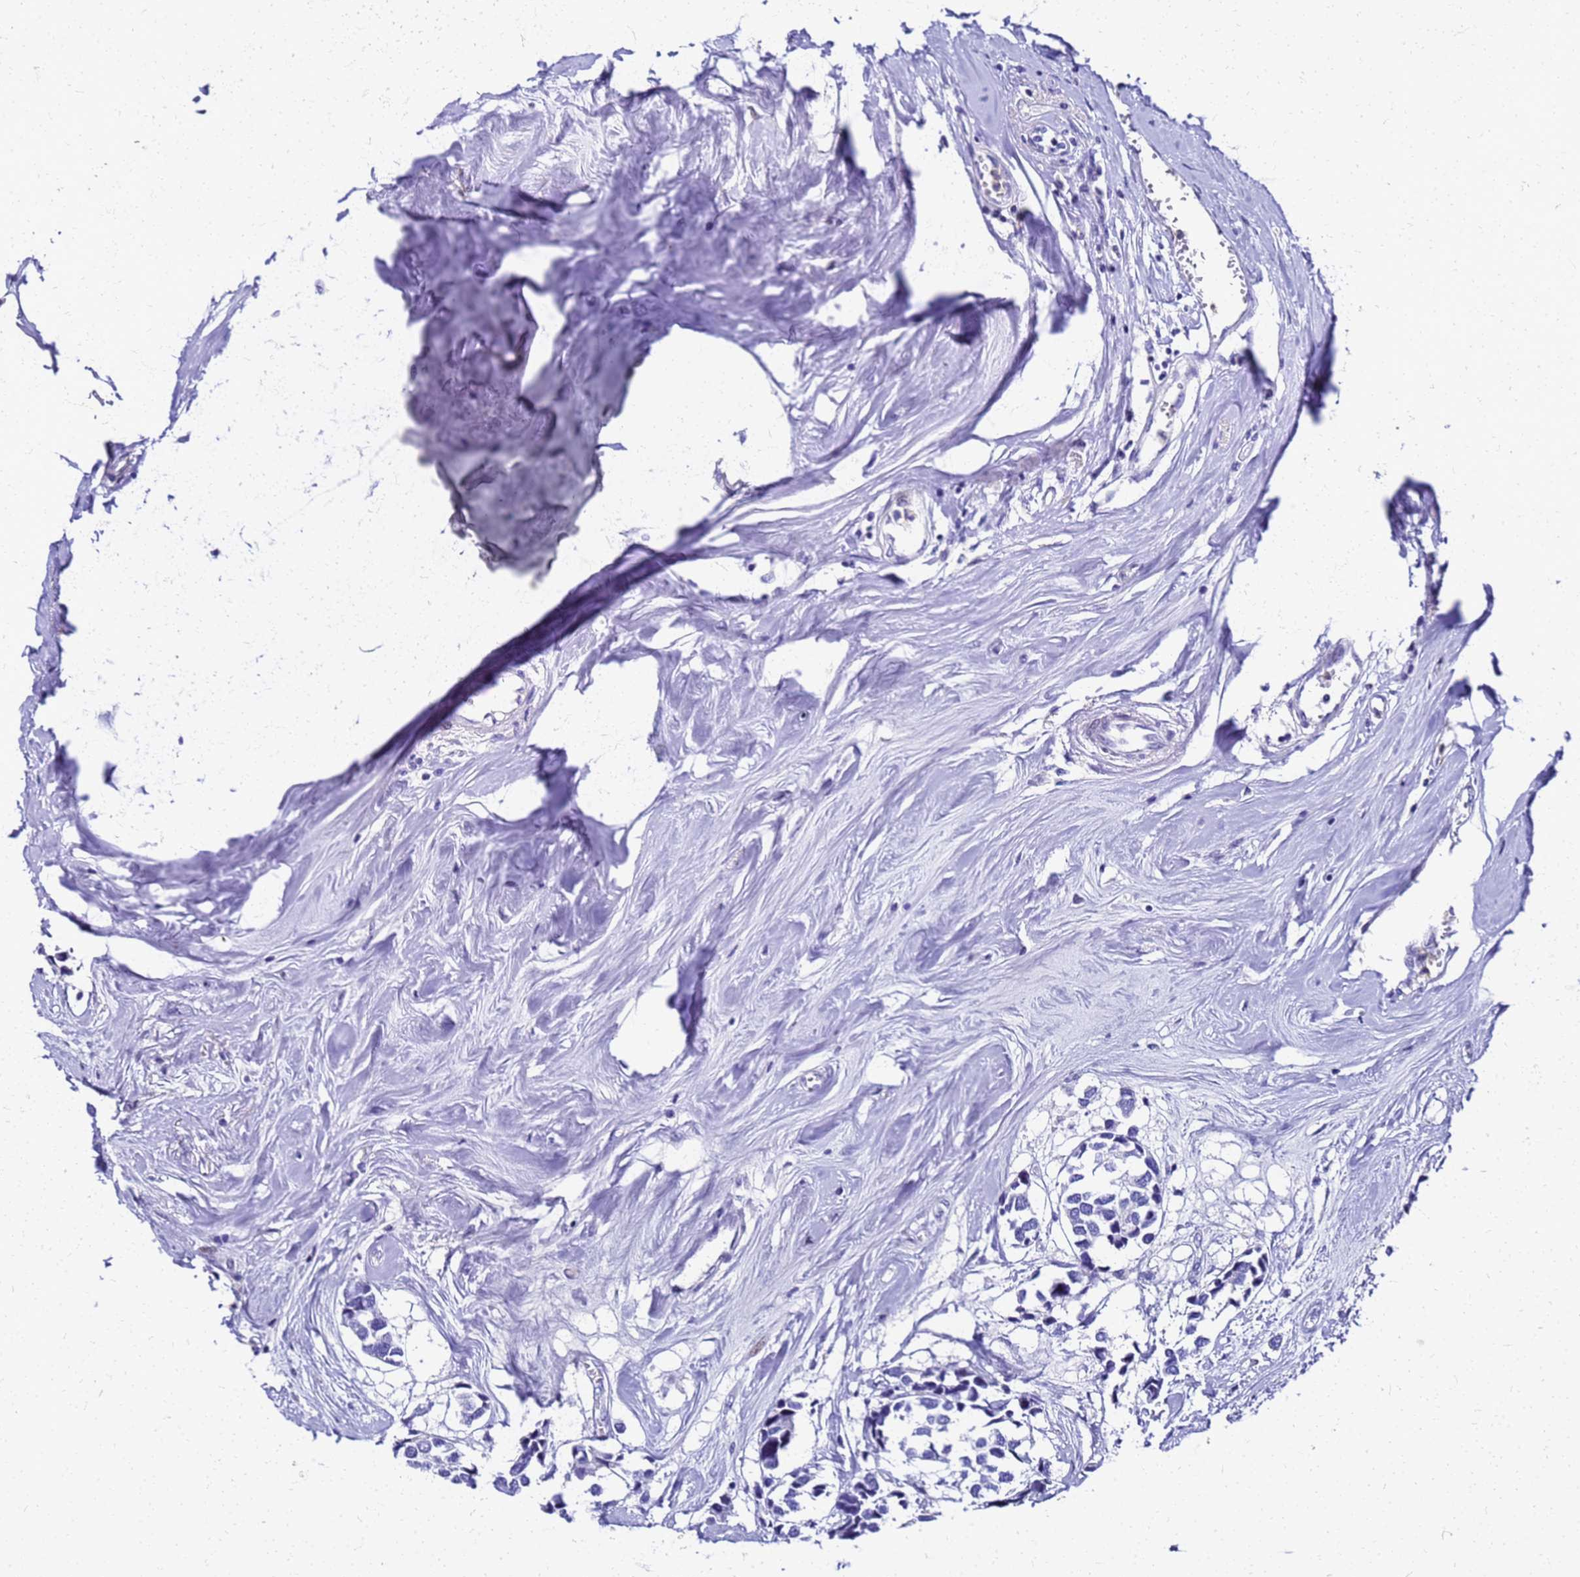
{"staining": {"intensity": "negative", "quantity": "none", "location": "none"}, "tissue": "breast cancer", "cell_type": "Tumor cells", "image_type": "cancer", "snomed": [{"axis": "morphology", "description": "Duct carcinoma"}, {"axis": "topography", "description": "Breast"}], "caption": "Breast infiltrating ductal carcinoma stained for a protein using immunohistochemistry (IHC) displays no staining tumor cells.", "gene": "SMIM21", "patient": {"sex": "female", "age": 83}}